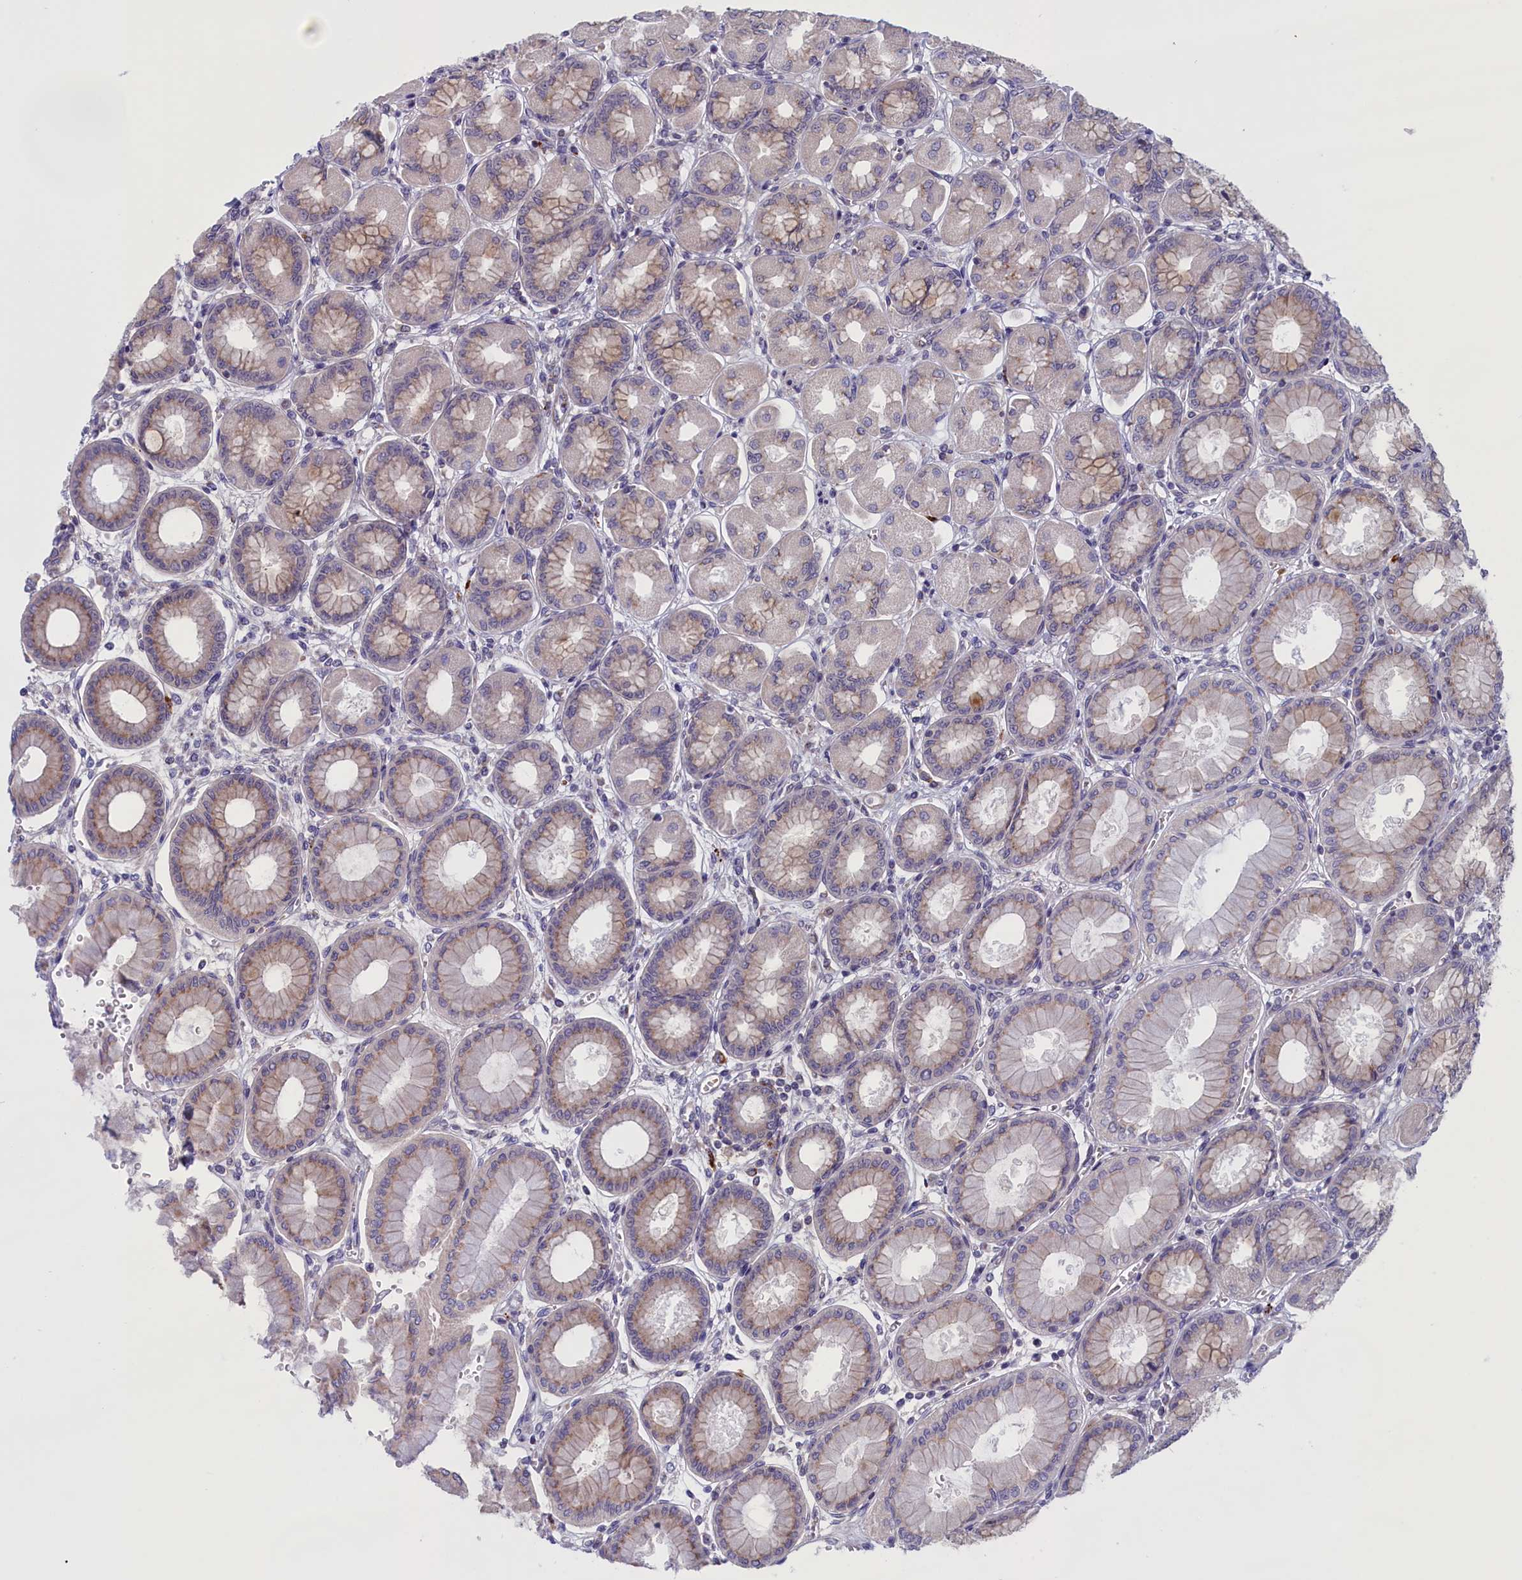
{"staining": {"intensity": "moderate", "quantity": "25%-75%", "location": "cytoplasmic/membranous"}, "tissue": "stomach", "cell_type": "Glandular cells", "image_type": "normal", "snomed": [{"axis": "morphology", "description": "Normal tissue, NOS"}, {"axis": "topography", "description": "Stomach, upper"}], "caption": "IHC (DAB (3,3'-diaminobenzidine)) staining of normal stomach reveals moderate cytoplasmic/membranous protein expression in approximately 25%-75% of glandular cells.", "gene": "IGFALS", "patient": {"sex": "female", "age": 56}}